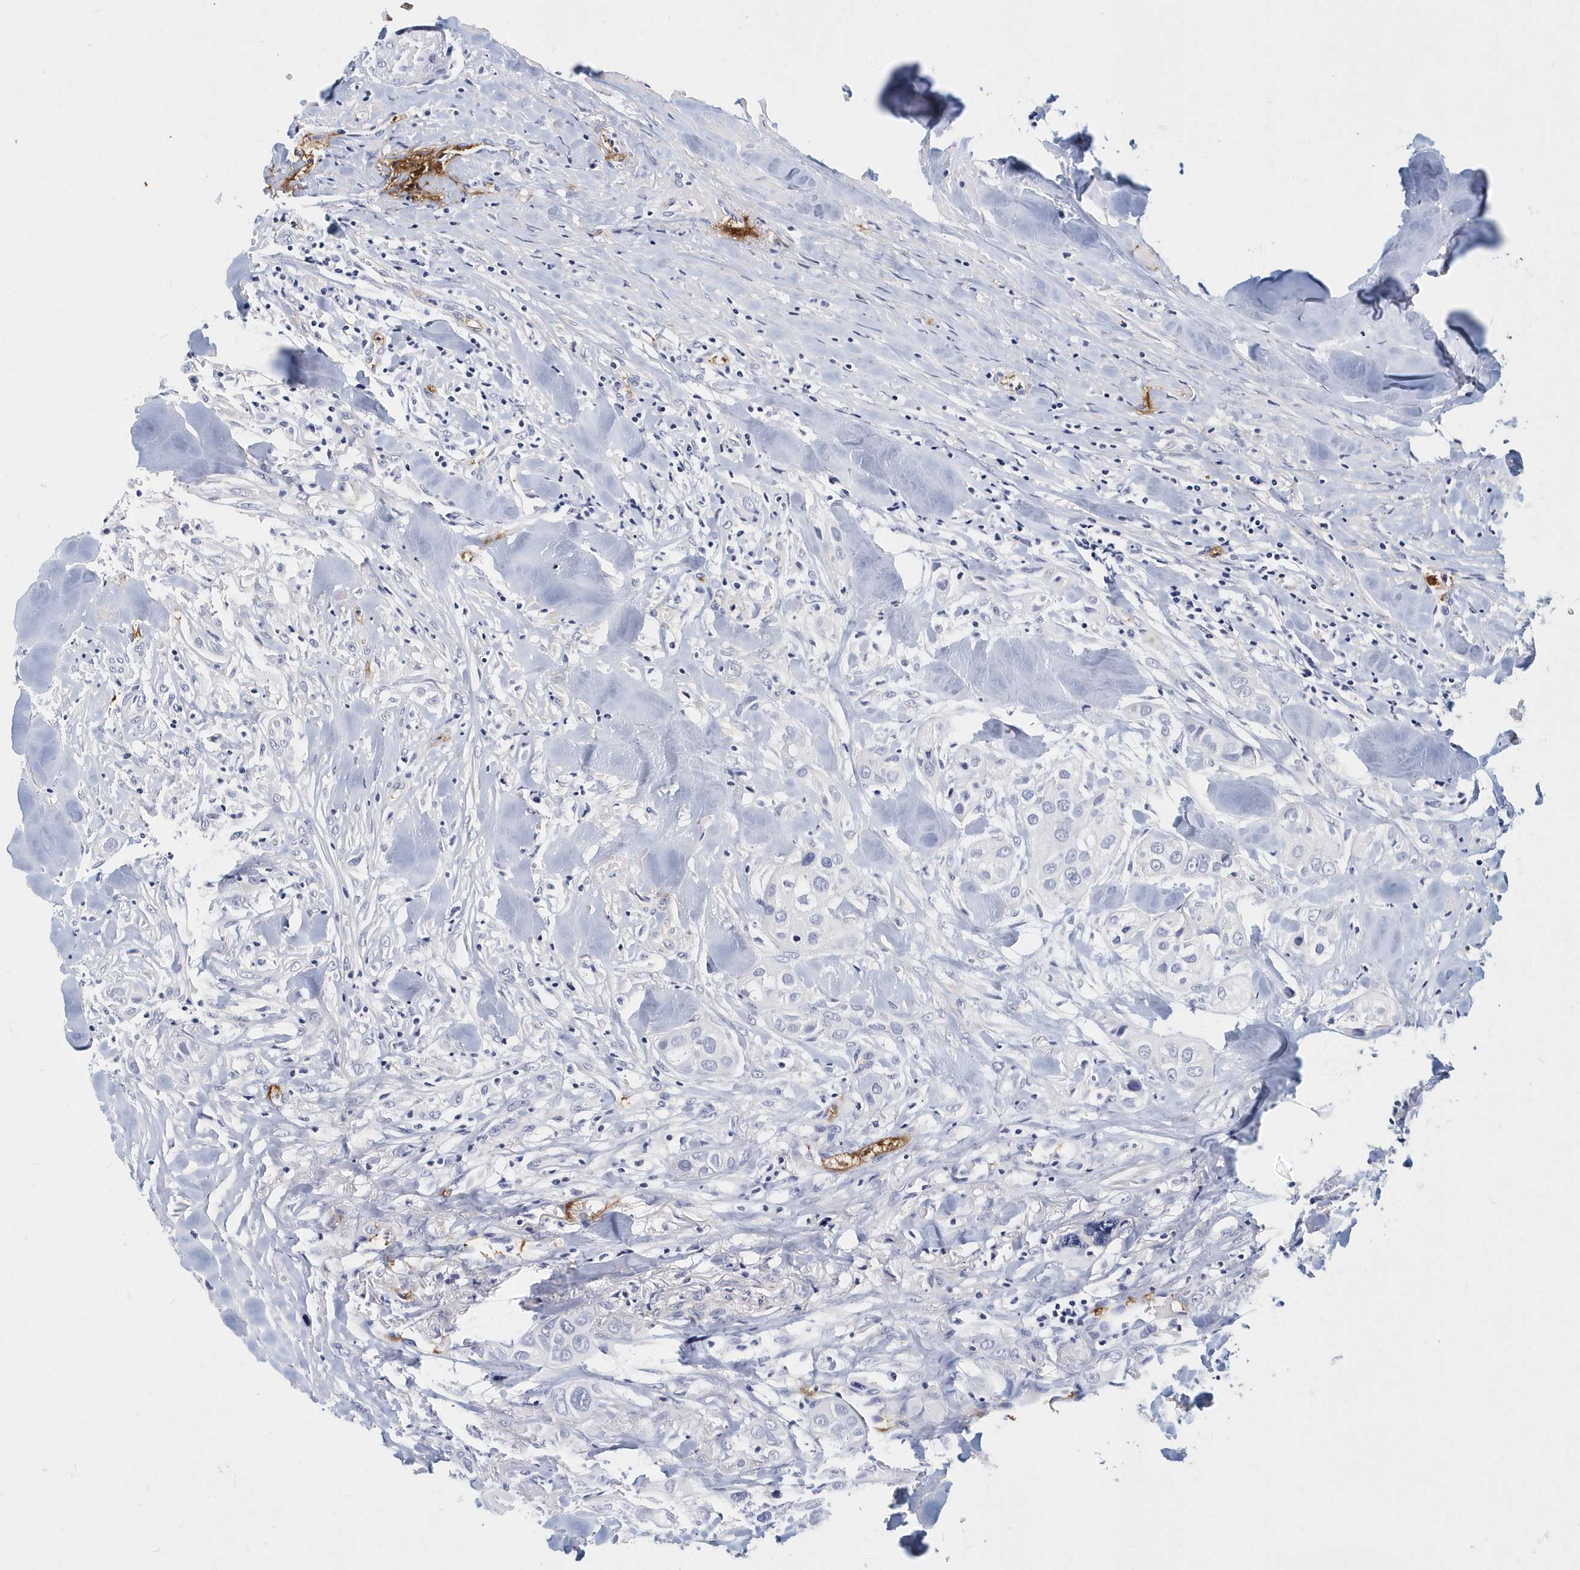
{"staining": {"intensity": "negative", "quantity": "none", "location": "none"}, "tissue": "head and neck cancer", "cell_type": "Tumor cells", "image_type": "cancer", "snomed": [{"axis": "morphology", "description": "Normal tissue, NOS"}, {"axis": "morphology", "description": "Squamous cell carcinoma, NOS"}, {"axis": "topography", "description": "Skeletal muscle"}, {"axis": "topography", "description": "Head-Neck"}], "caption": "Human head and neck cancer (squamous cell carcinoma) stained for a protein using immunohistochemistry (IHC) demonstrates no positivity in tumor cells.", "gene": "ITGA2B", "patient": {"sex": "male", "age": 51}}